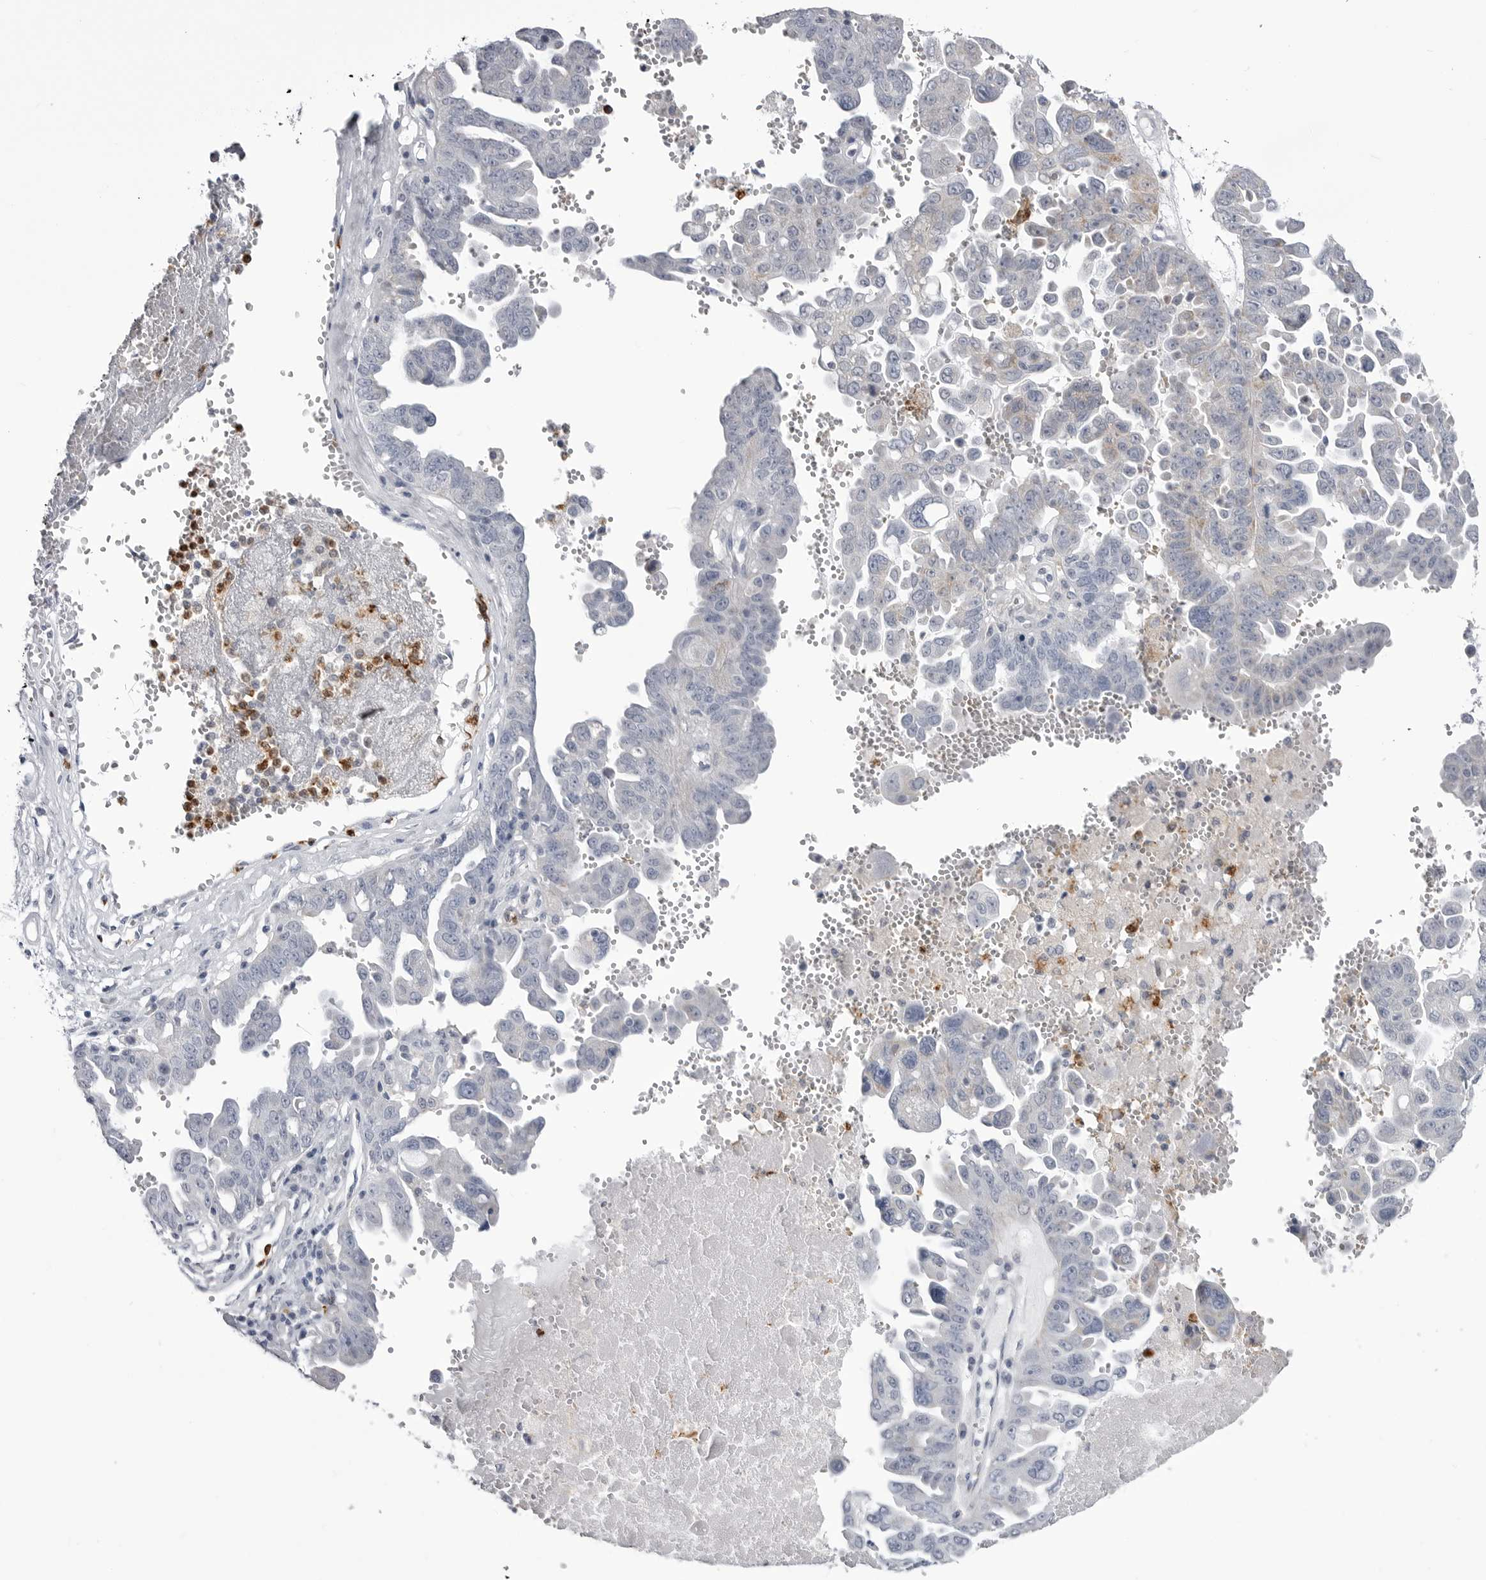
{"staining": {"intensity": "negative", "quantity": "none", "location": "none"}, "tissue": "ovarian cancer", "cell_type": "Tumor cells", "image_type": "cancer", "snomed": [{"axis": "morphology", "description": "Carcinoma, endometroid"}, {"axis": "topography", "description": "Ovary"}], "caption": "Immunohistochemistry (IHC) micrograph of neoplastic tissue: human ovarian endometroid carcinoma stained with DAB (3,3'-diaminobenzidine) shows no significant protein expression in tumor cells.", "gene": "STAP2", "patient": {"sex": "female", "age": 62}}